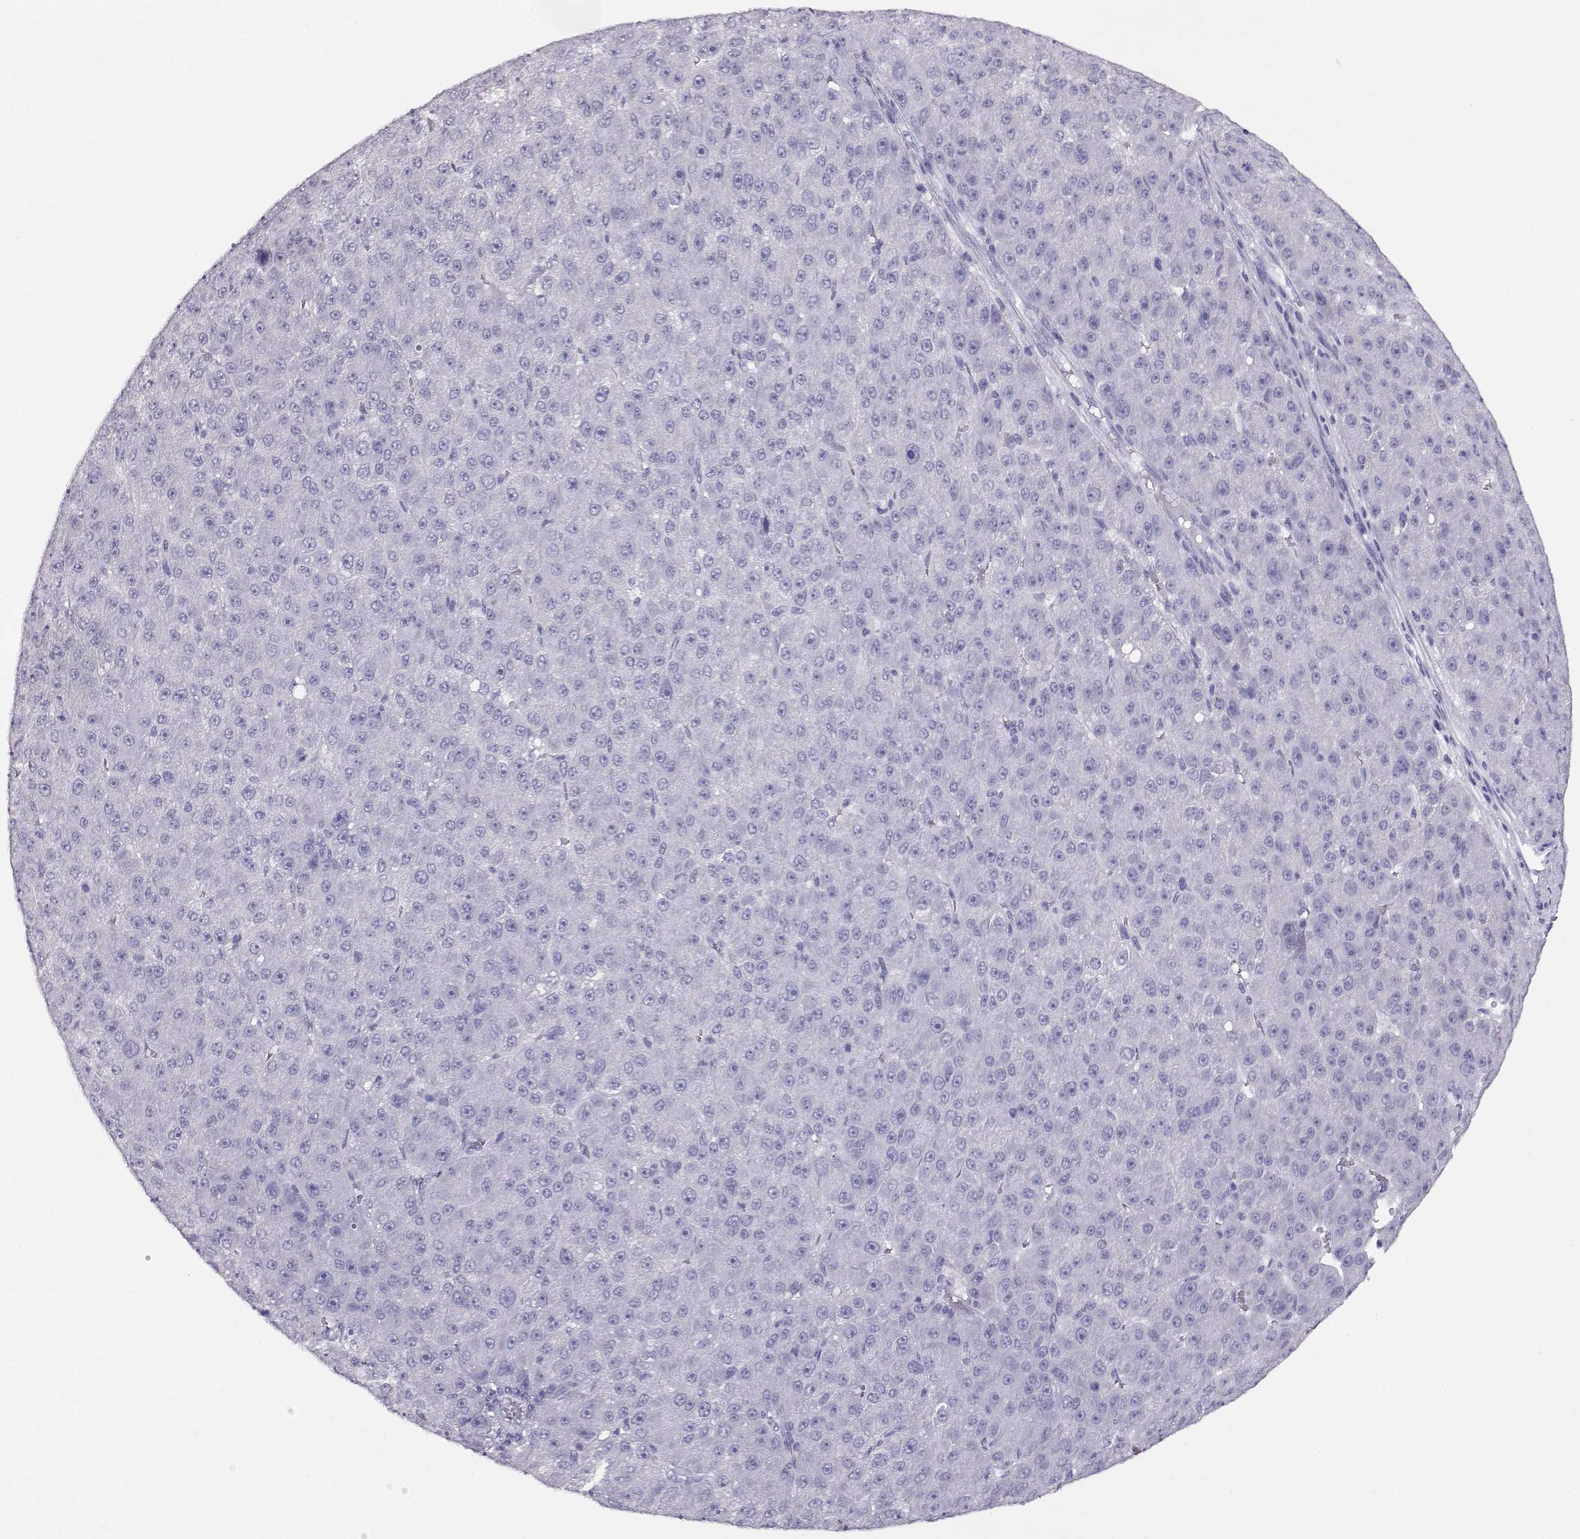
{"staining": {"intensity": "negative", "quantity": "none", "location": "none"}, "tissue": "liver cancer", "cell_type": "Tumor cells", "image_type": "cancer", "snomed": [{"axis": "morphology", "description": "Carcinoma, Hepatocellular, NOS"}, {"axis": "topography", "description": "Liver"}], "caption": "High power microscopy micrograph of an immunohistochemistry (IHC) photomicrograph of hepatocellular carcinoma (liver), revealing no significant positivity in tumor cells. (DAB immunohistochemistry visualized using brightfield microscopy, high magnification).", "gene": "CRX", "patient": {"sex": "male", "age": 67}}